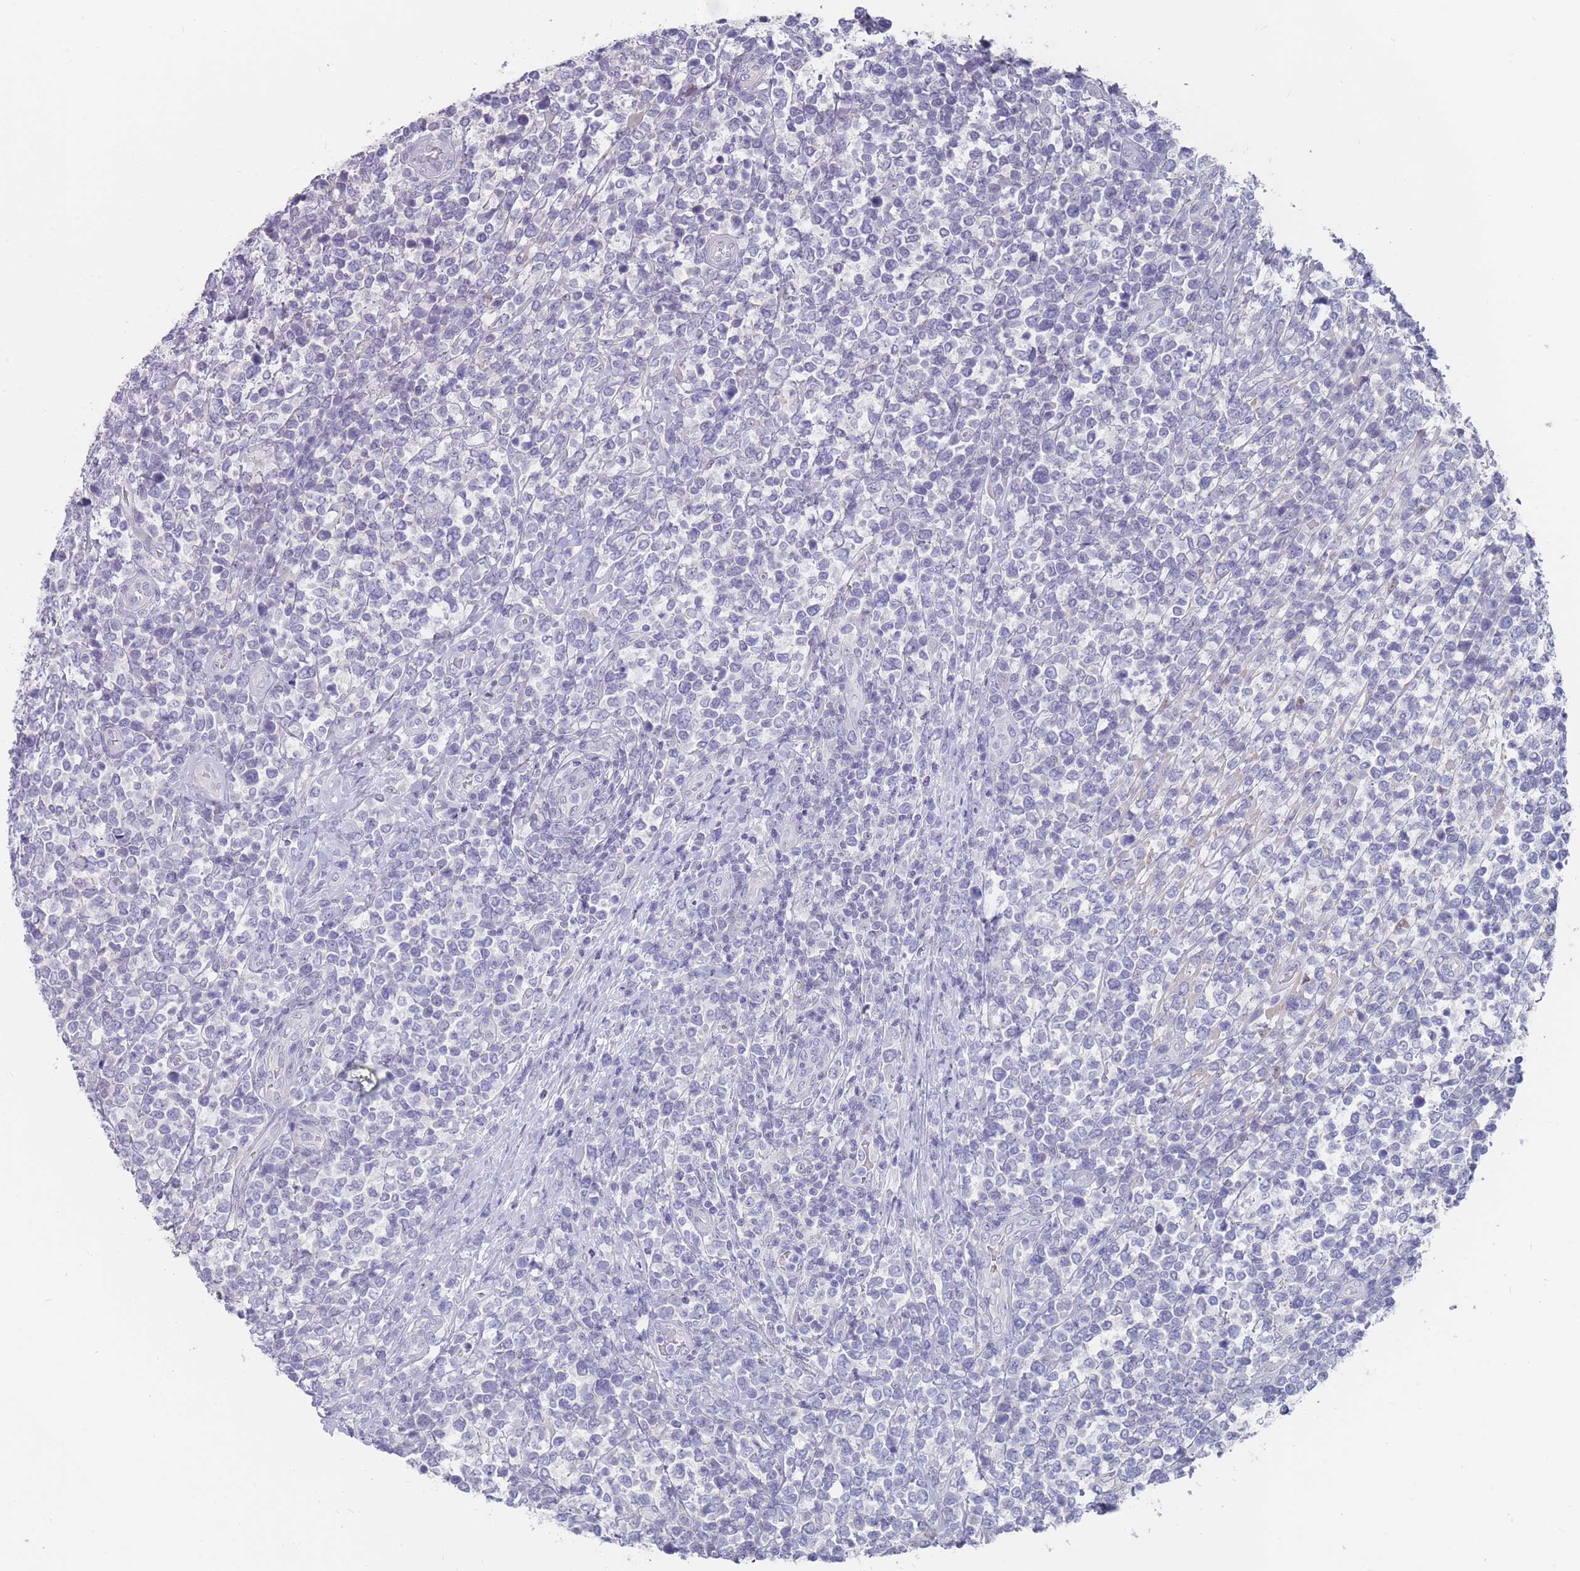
{"staining": {"intensity": "negative", "quantity": "none", "location": "none"}, "tissue": "lymphoma", "cell_type": "Tumor cells", "image_type": "cancer", "snomed": [{"axis": "morphology", "description": "Malignant lymphoma, non-Hodgkin's type, High grade"}, {"axis": "topography", "description": "Soft tissue"}], "caption": "A high-resolution photomicrograph shows immunohistochemistry (IHC) staining of high-grade malignant lymphoma, non-Hodgkin's type, which demonstrates no significant staining in tumor cells.", "gene": "CYP51A1", "patient": {"sex": "female", "age": 56}}